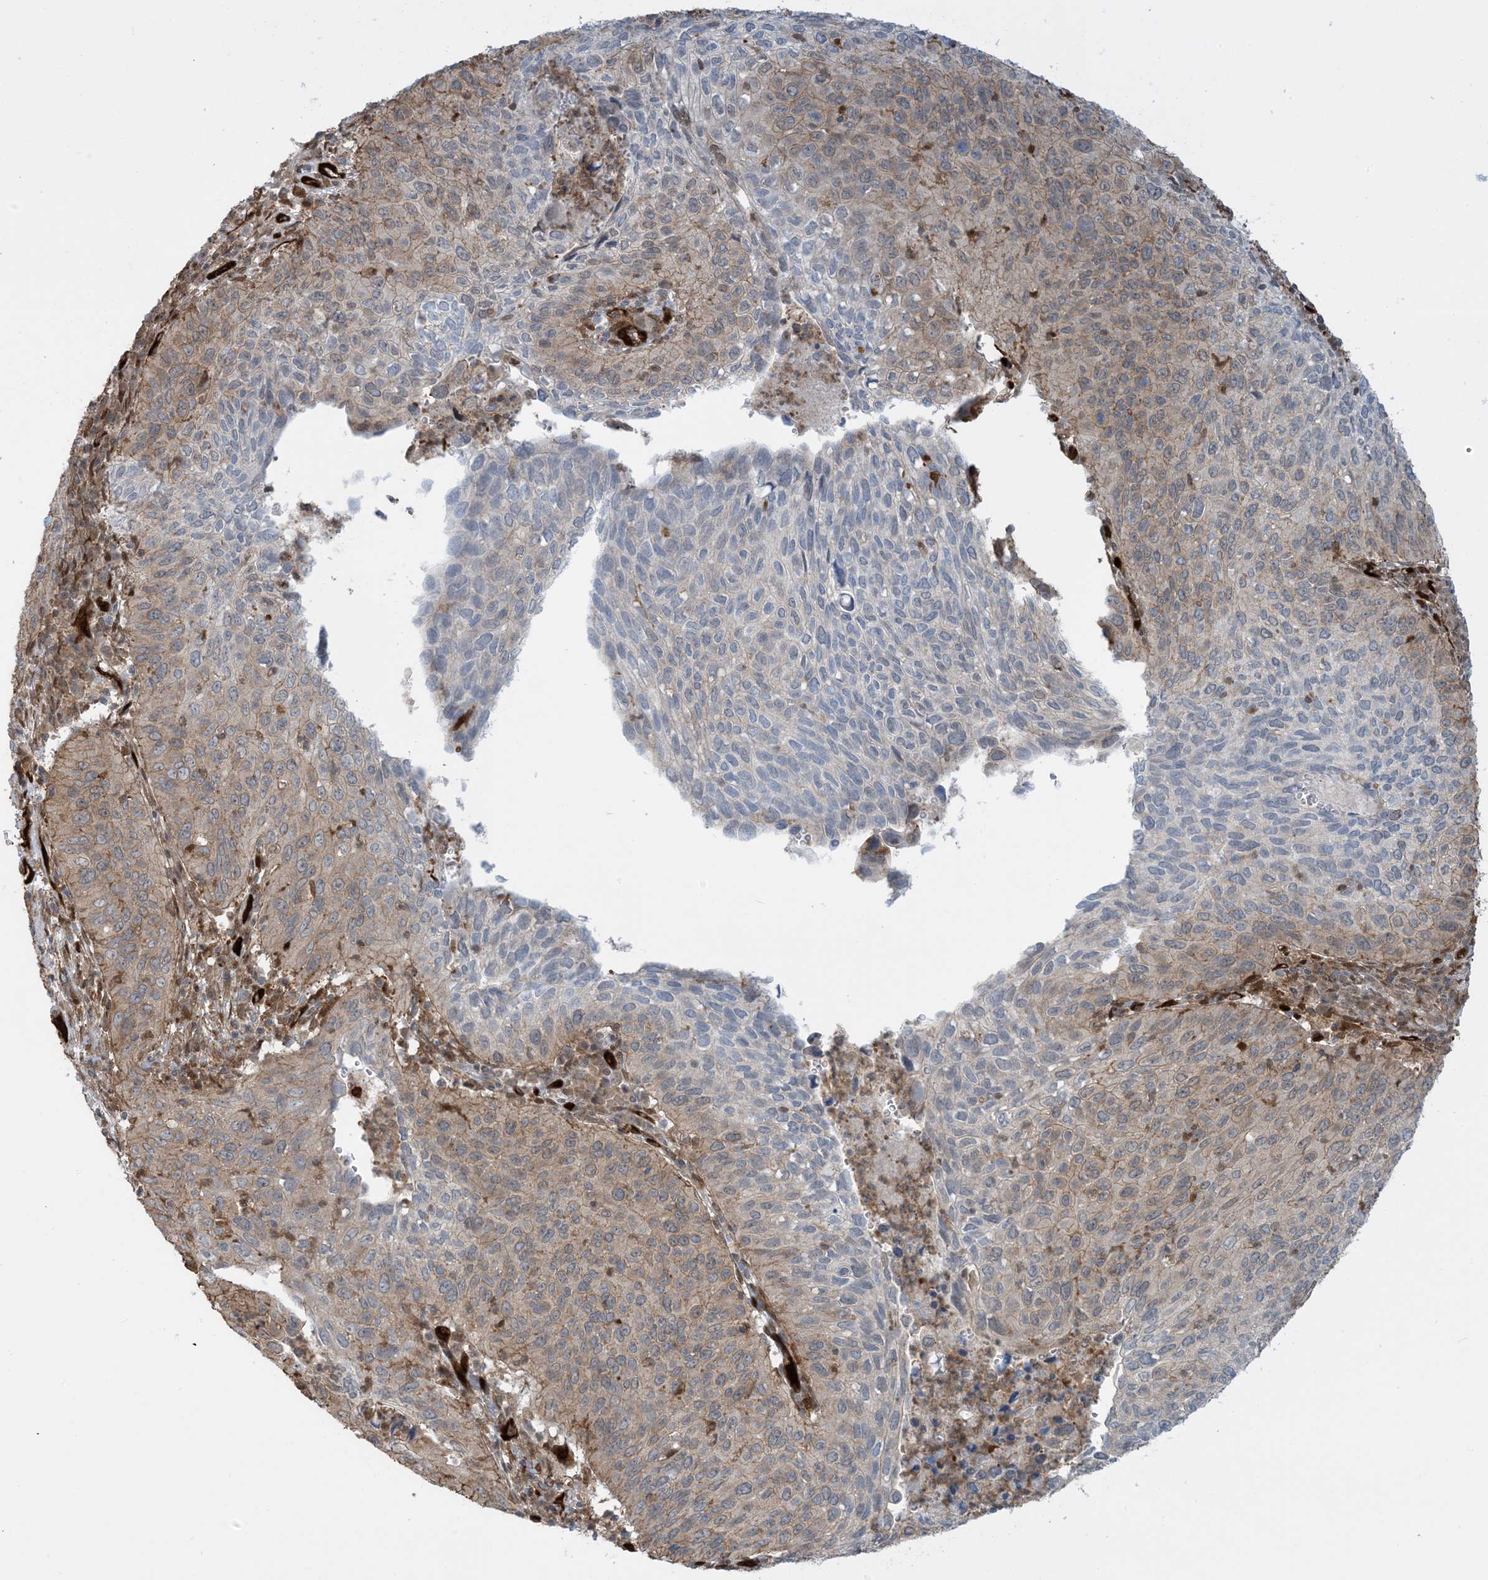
{"staining": {"intensity": "moderate", "quantity": "<25%", "location": "cytoplasmic/membranous"}, "tissue": "cervical cancer", "cell_type": "Tumor cells", "image_type": "cancer", "snomed": [{"axis": "morphology", "description": "Squamous cell carcinoma, NOS"}, {"axis": "topography", "description": "Cervix"}], "caption": "Immunohistochemical staining of squamous cell carcinoma (cervical) exhibits moderate cytoplasmic/membranous protein staining in approximately <25% of tumor cells. Immunohistochemistry (ihc) stains the protein of interest in brown and the nuclei are stained blue.", "gene": "PPM1F", "patient": {"sex": "female", "age": 38}}